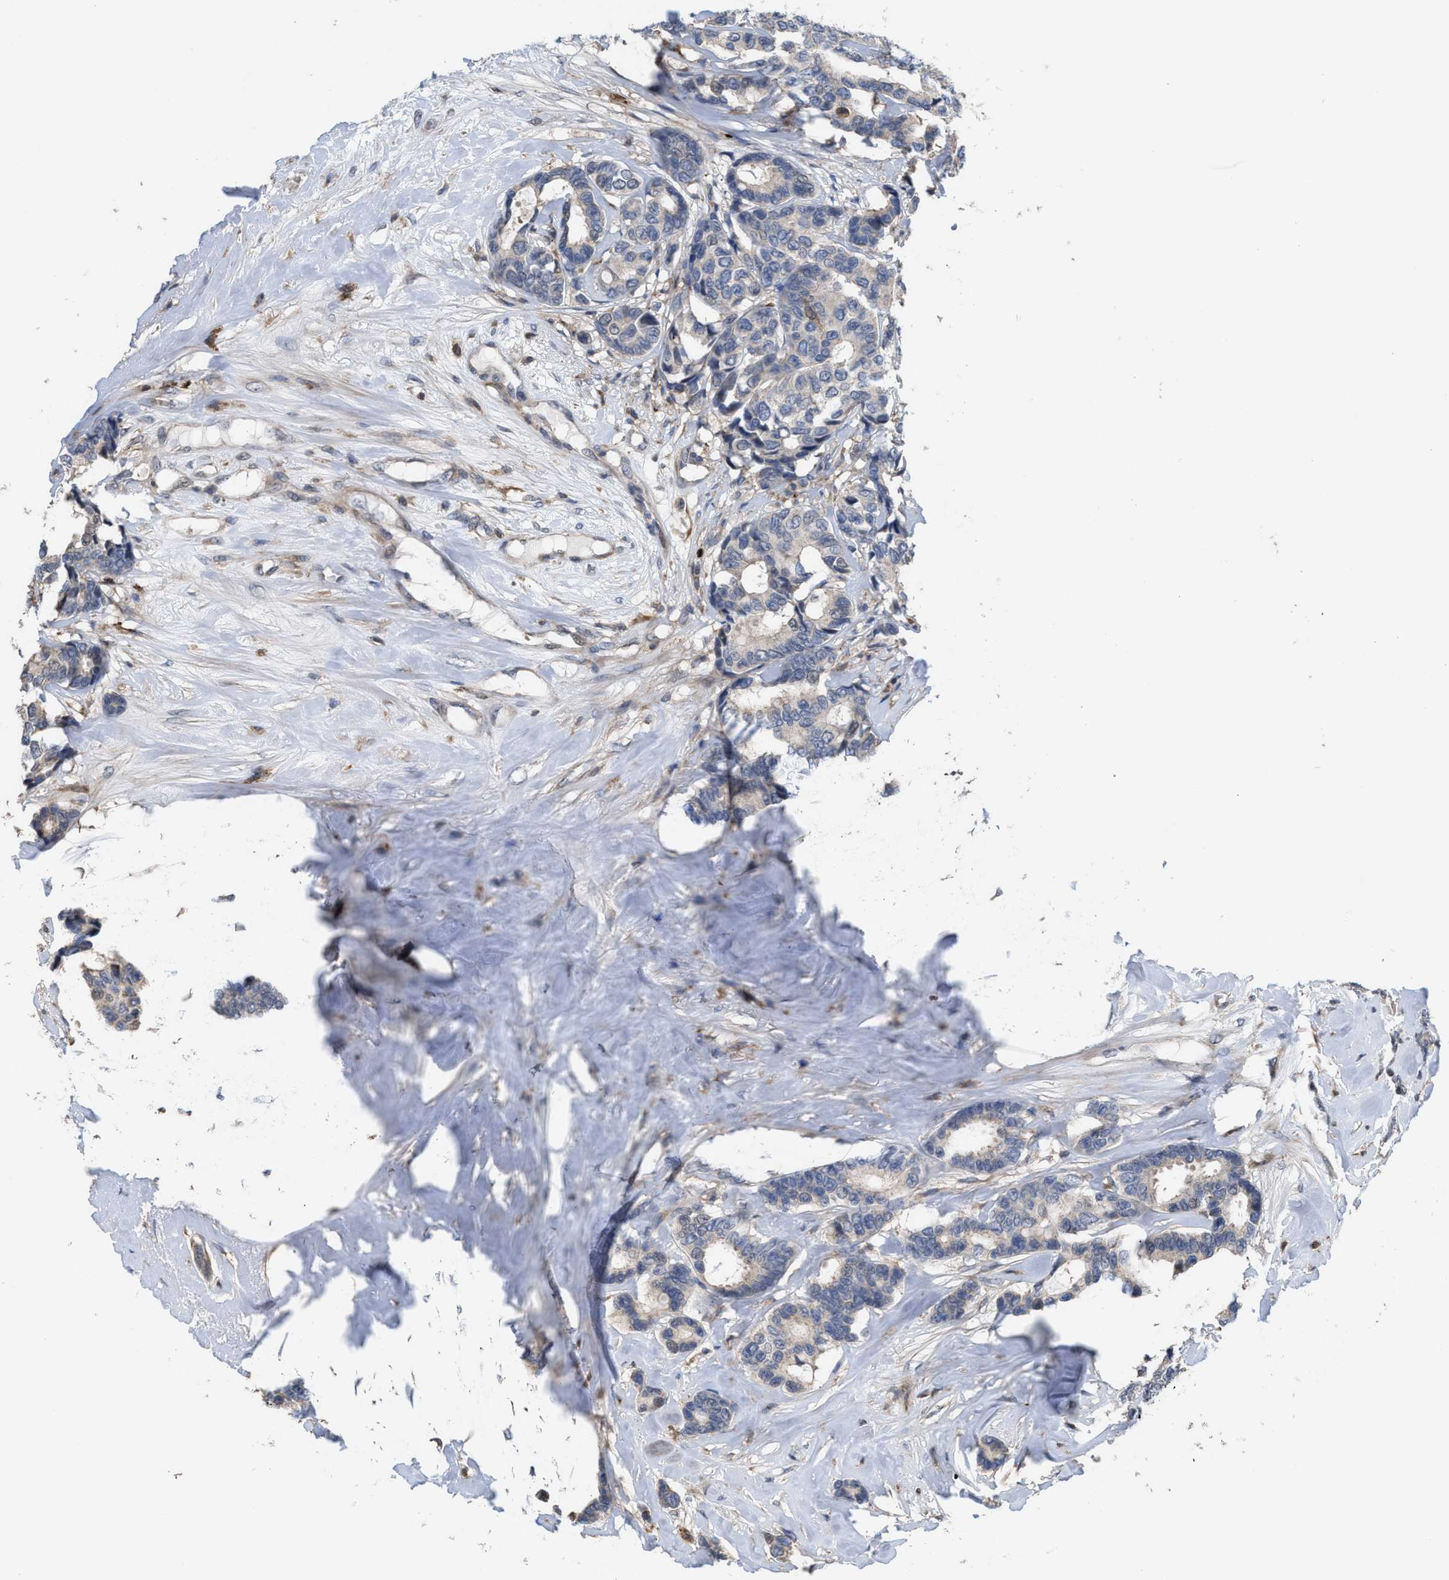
{"staining": {"intensity": "negative", "quantity": "none", "location": "none"}, "tissue": "breast cancer", "cell_type": "Tumor cells", "image_type": "cancer", "snomed": [{"axis": "morphology", "description": "Duct carcinoma"}, {"axis": "topography", "description": "Breast"}], "caption": "IHC of breast invasive ductal carcinoma exhibits no staining in tumor cells.", "gene": "PTPRE", "patient": {"sex": "female", "age": 87}}